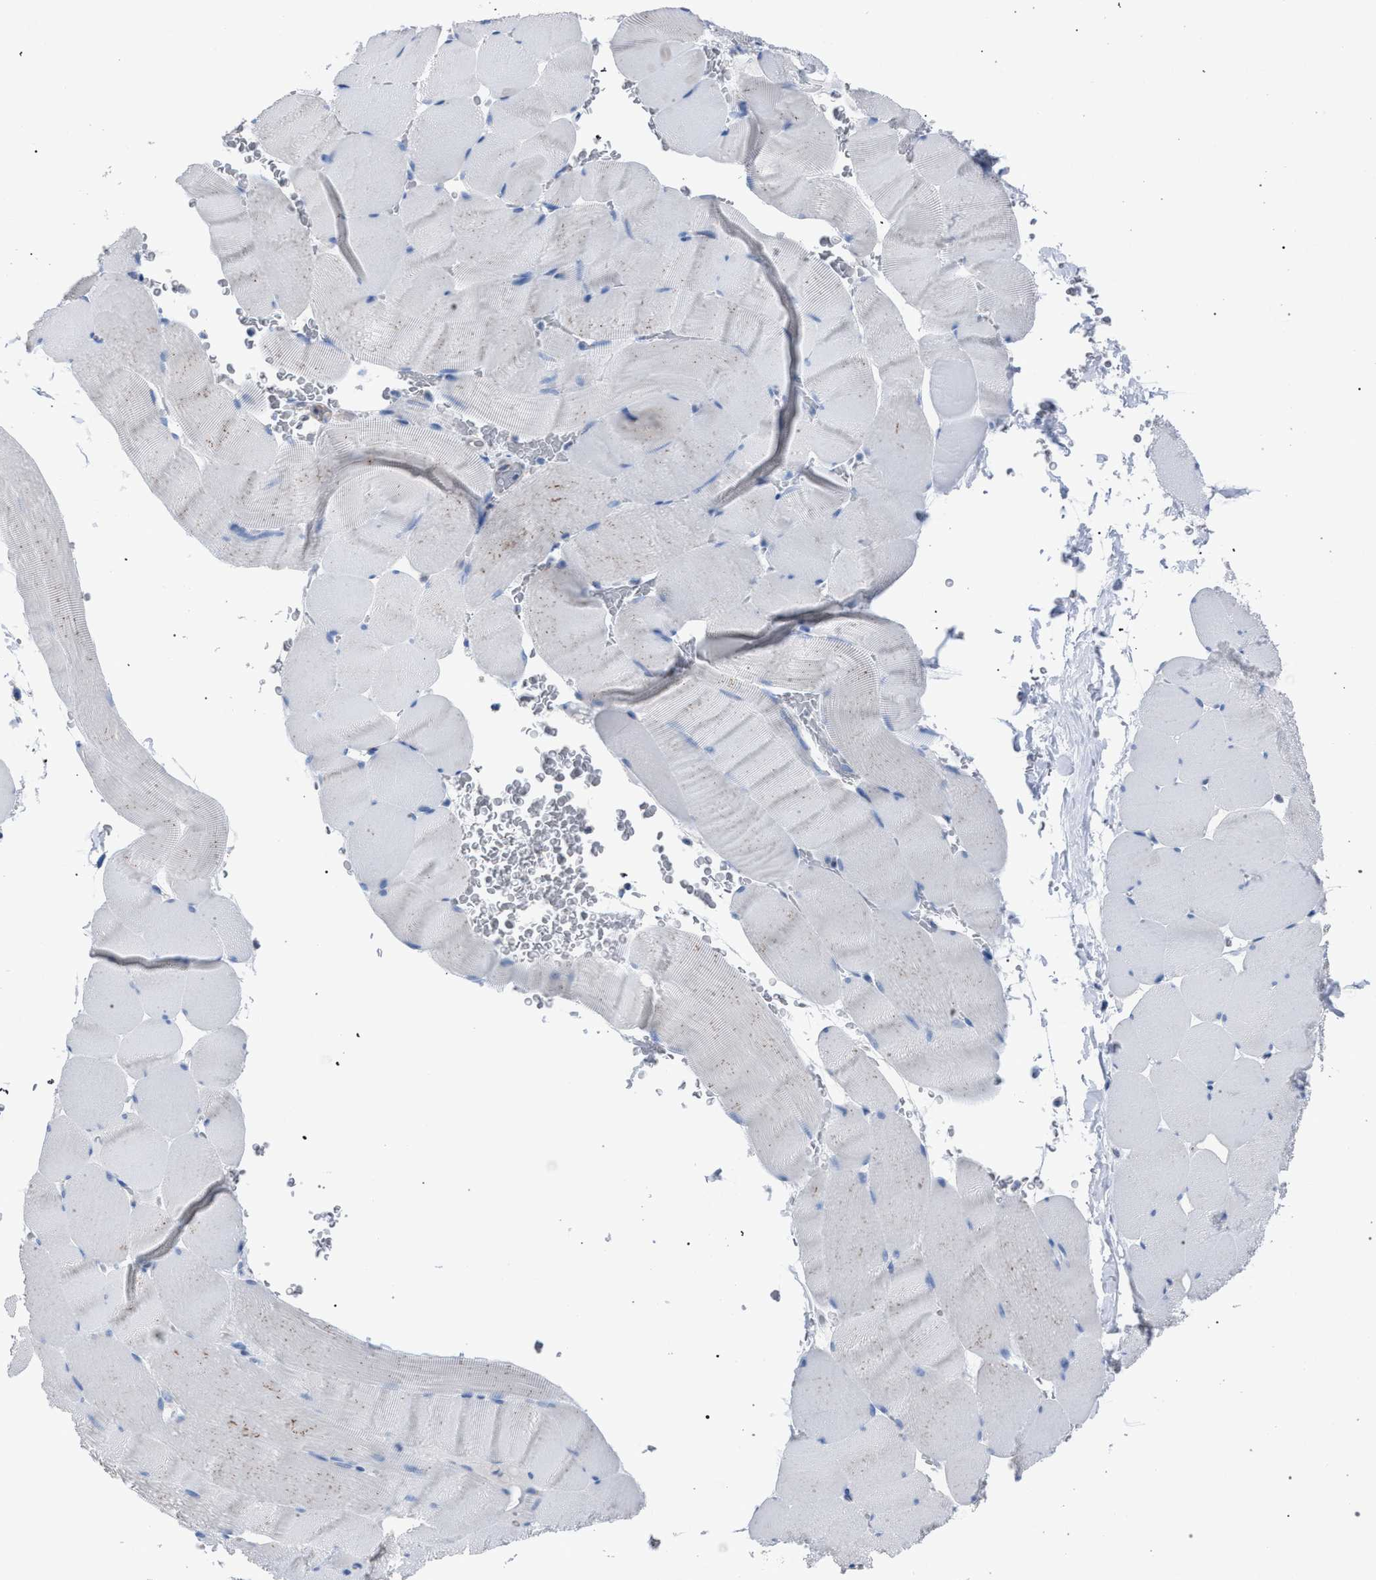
{"staining": {"intensity": "negative", "quantity": "none", "location": "none"}, "tissue": "skeletal muscle", "cell_type": "Myocytes", "image_type": "normal", "snomed": [{"axis": "morphology", "description": "Normal tissue, NOS"}, {"axis": "topography", "description": "Skeletal muscle"}], "caption": "Benign skeletal muscle was stained to show a protein in brown. There is no significant positivity in myocytes. (Brightfield microscopy of DAB (3,3'-diaminobenzidine) IHC at high magnification).", "gene": "HSD17B4", "patient": {"sex": "male", "age": 62}}